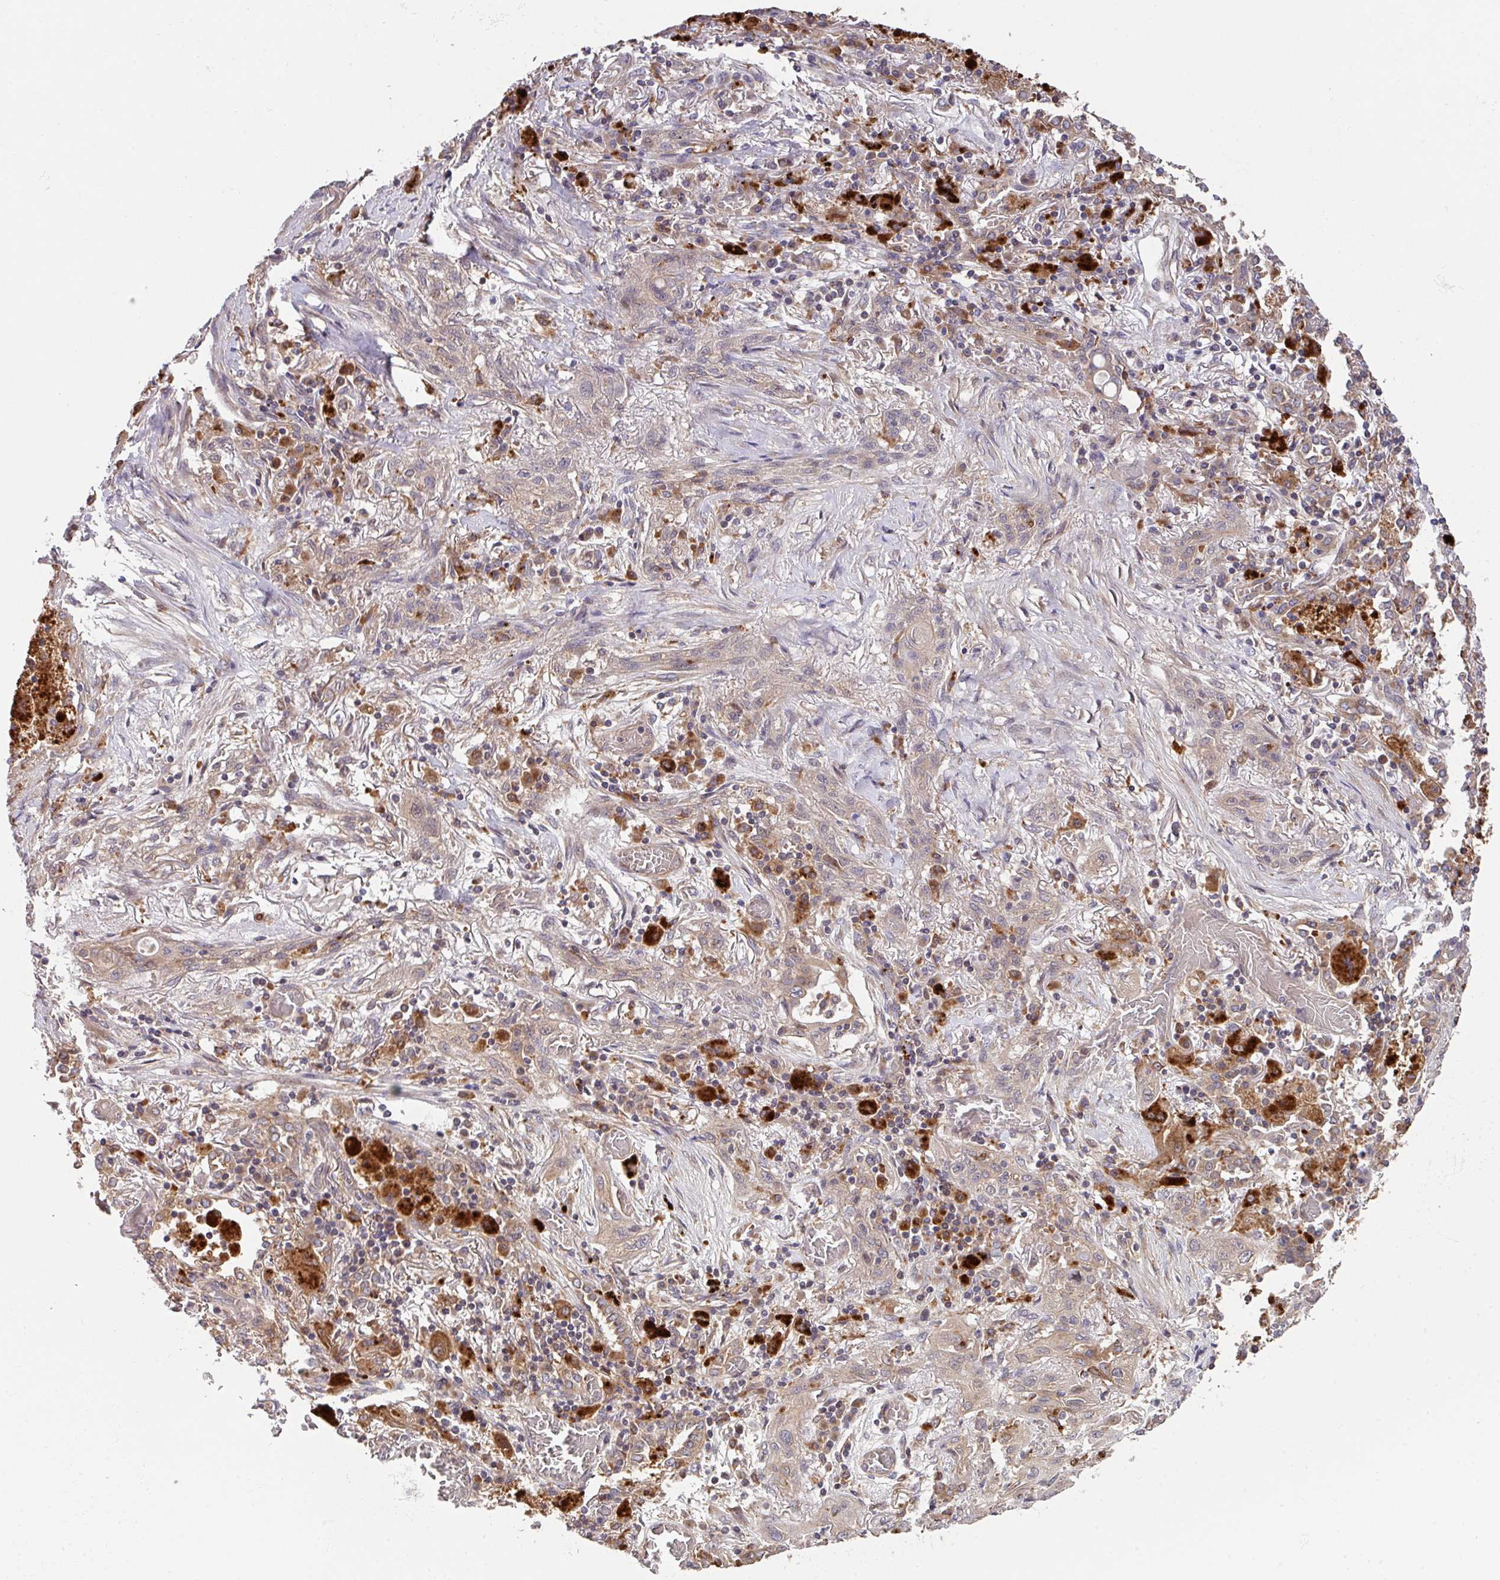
{"staining": {"intensity": "weak", "quantity": "25%-75%", "location": "cytoplasmic/membranous"}, "tissue": "lung cancer", "cell_type": "Tumor cells", "image_type": "cancer", "snomed": [{"axis": "morphology", "description": "Squamous cell carcinoma, NOS"}, {"axis": "topography", "description": "Lung"}], "caption": "Human squamous cell carcinoma (lung) stained with a brown dye reveals weak cytoplasmic/membranous positive staining in about 25%-75% of tumor cells.", "gene": "TRIM14", "patient": {"sex": "female", "age": 47}}